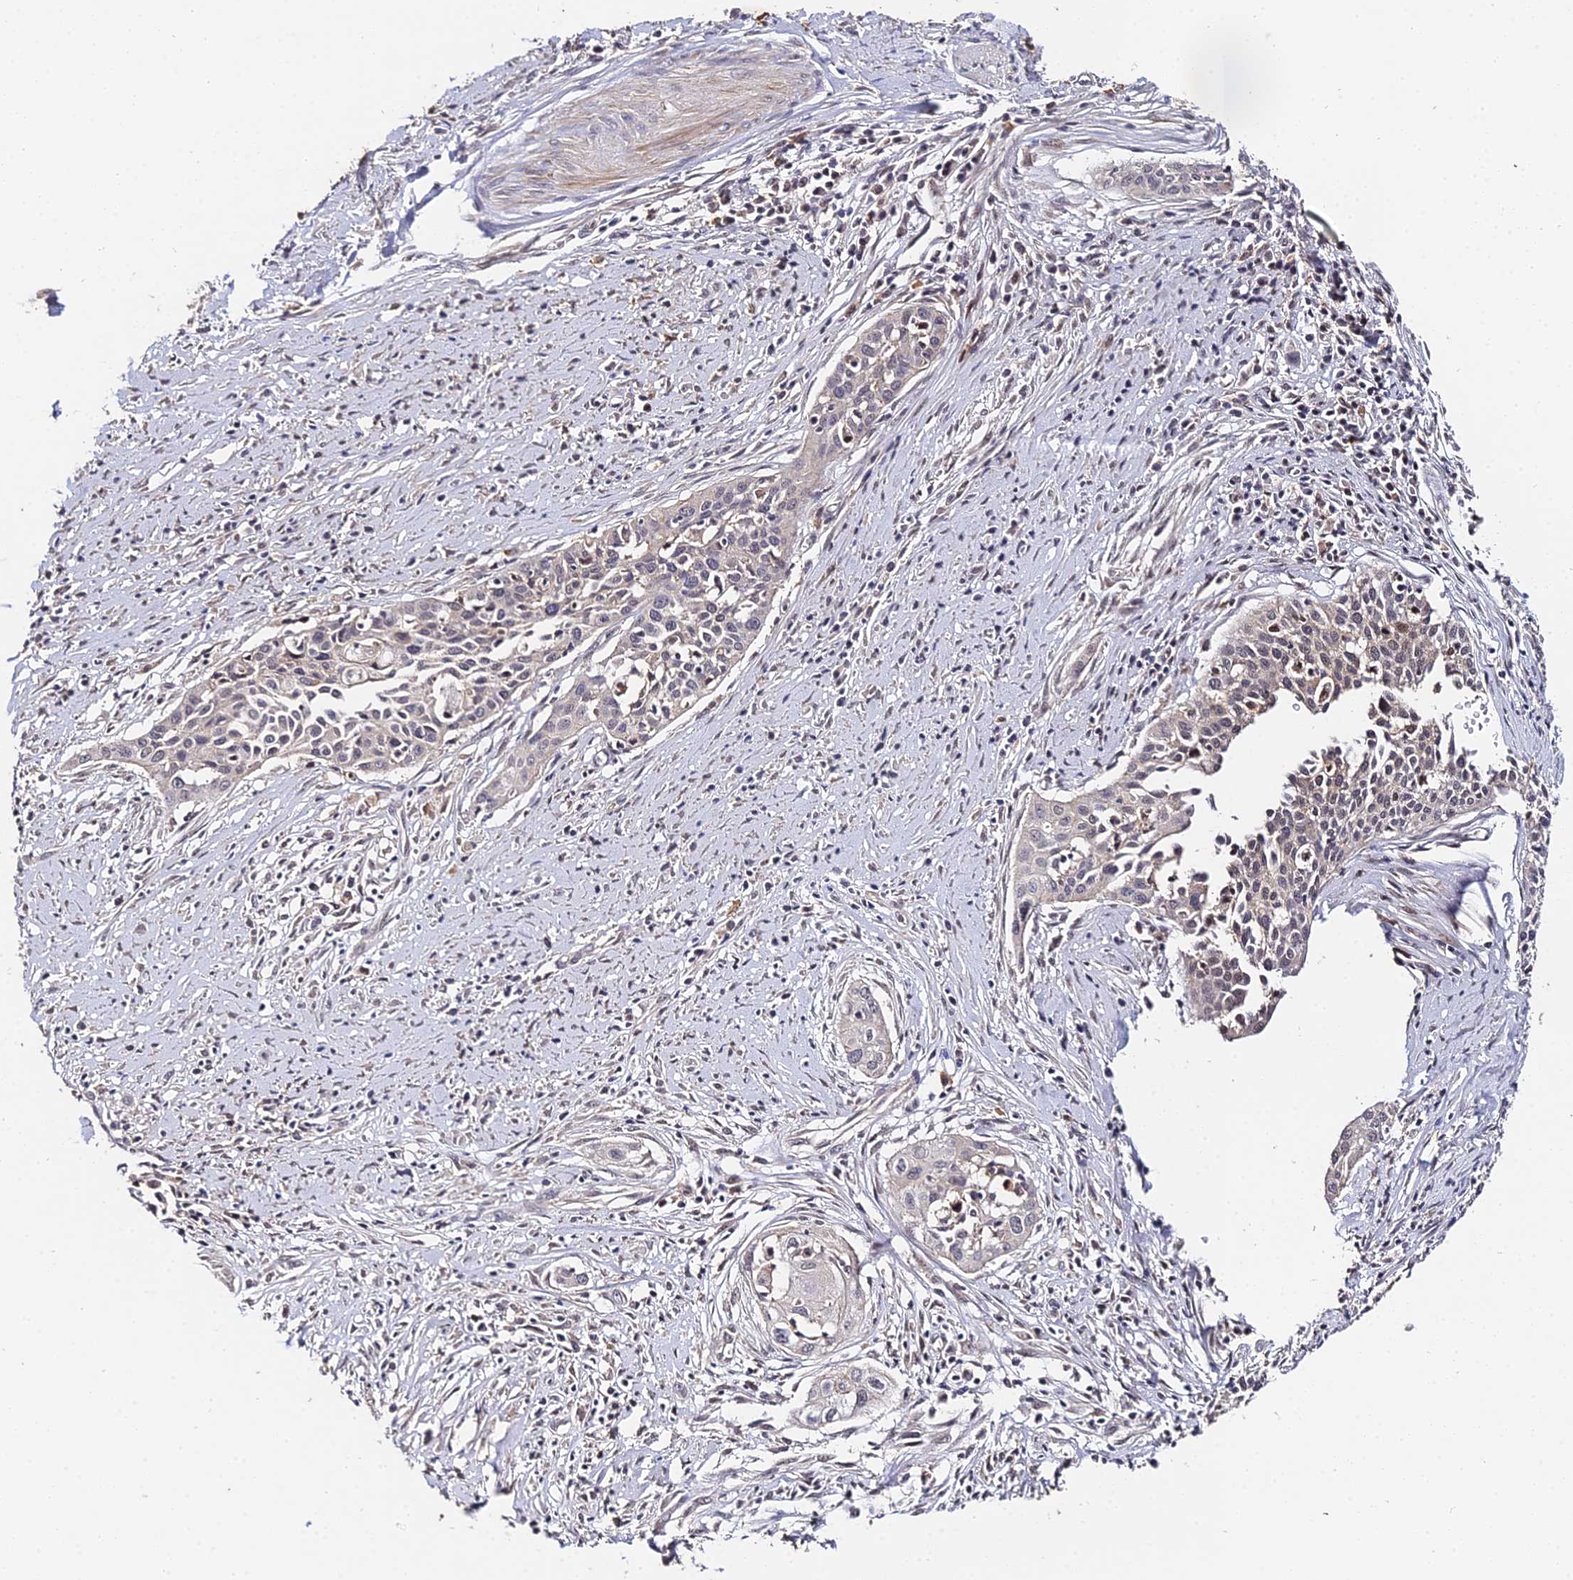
{"staining": {"intensity": "negative", "quantity": "none", "location": "none"}, "tissue": "cervical cancer", "cell_type": "Tumor cells", "image_type": "cancer", "snomed": [{"axis": "morphology", "description": "Squamous cell carcinoma, NOS"}, {"axis": "topography", "description": "Cervix"}], "caption": "Immunohistochemical staining of human cervical squamous cell carcinoma shows no significant staining in tumor cells.", "gene": "LSM5", "patient": {"sex": "female", "age": 34}}